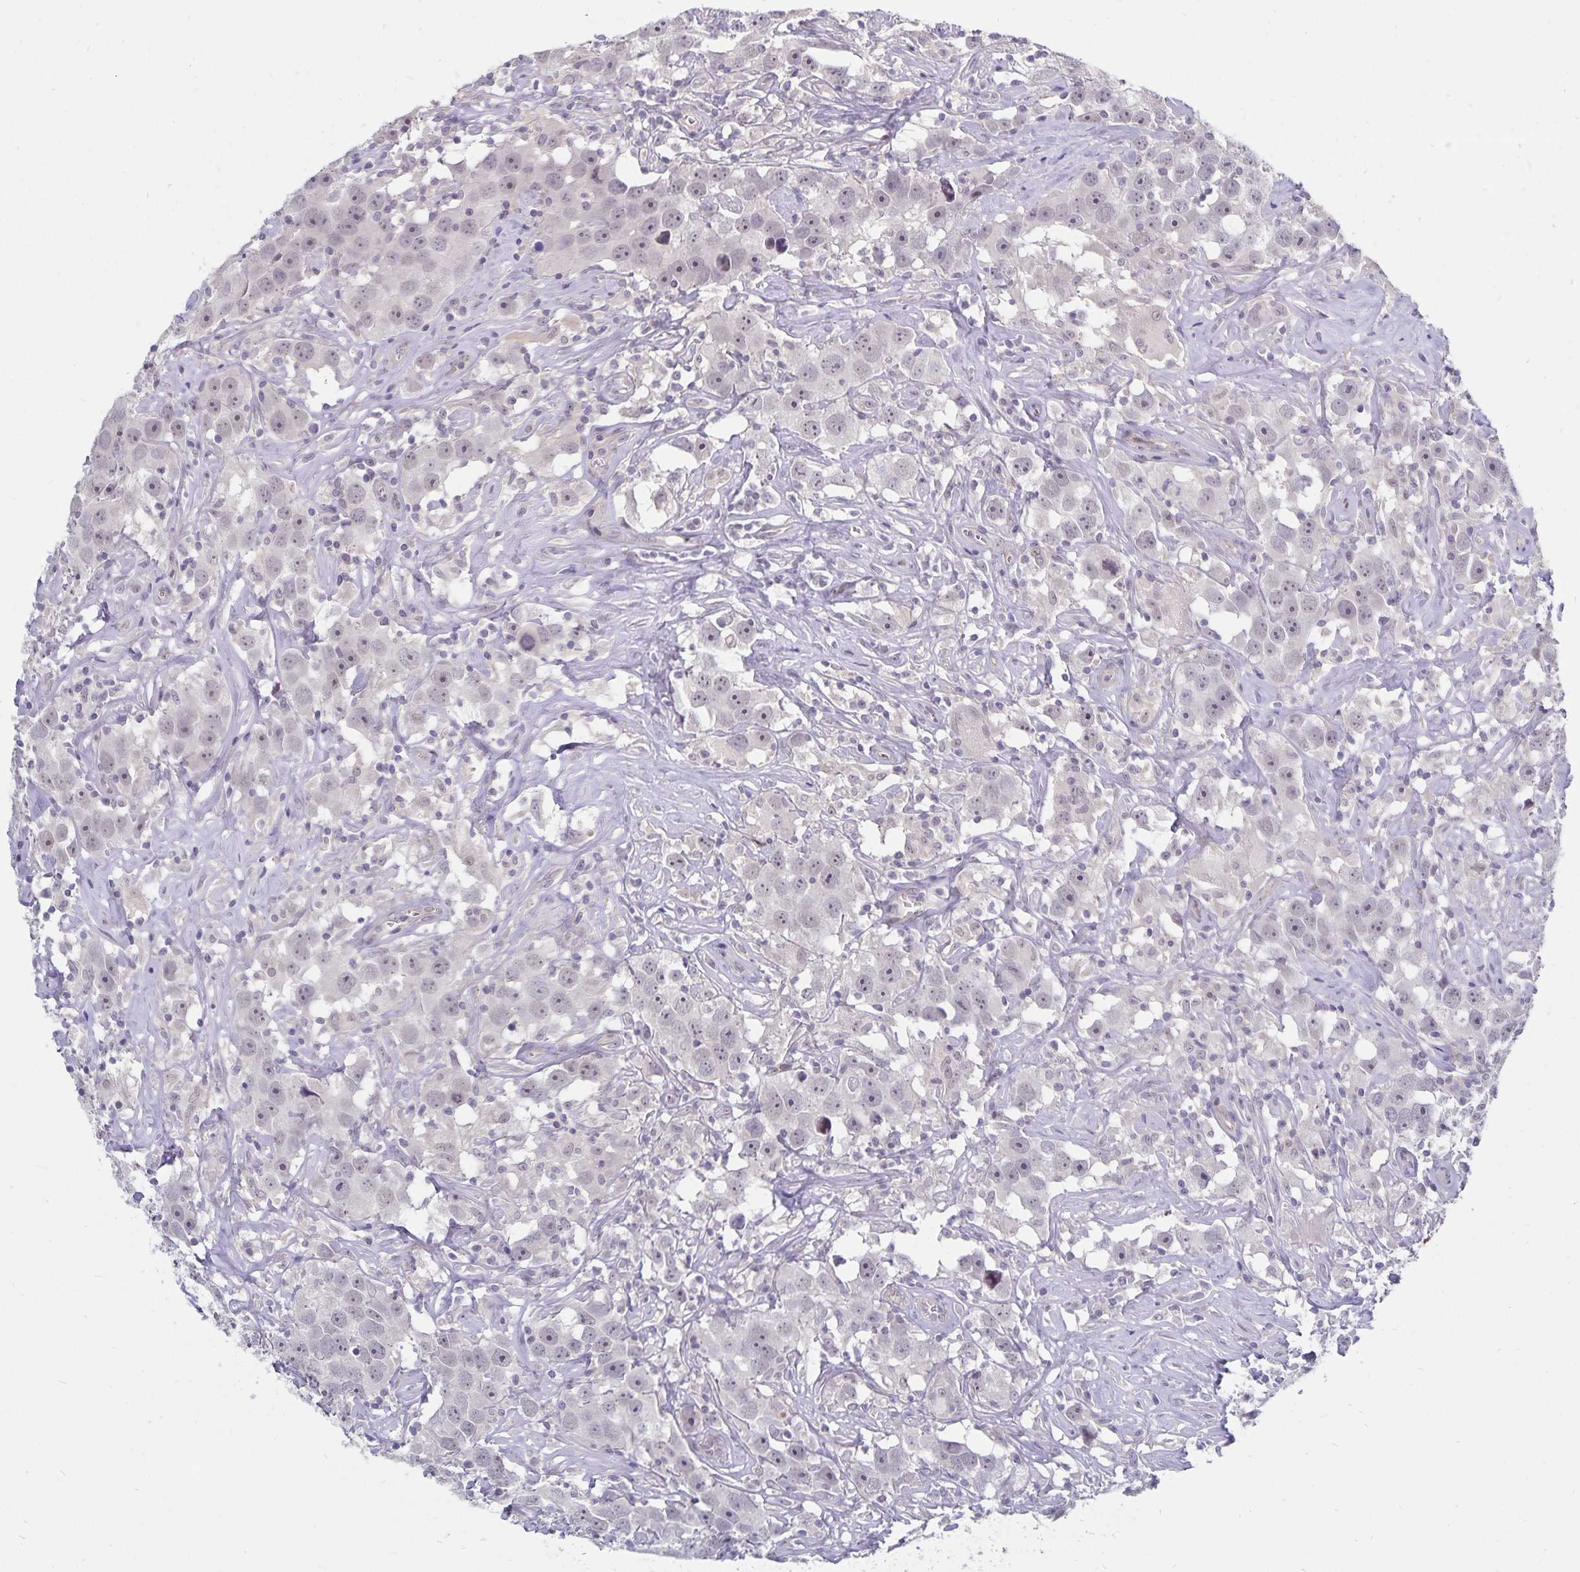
{"staining": {"intensity": "negative", "quantity": "none", "location": "none"}, "tissue": "testis cancer", "cell_type": "Tumor cells", "image_type": "cancer", "snomed": [{"axis": "morphology", "description": "Seminoma, NOS"}, {"axis": "topography", "description": "Testis"}], "caption": "An IHC image of seminoma (testis) is shown. There is no staining in tumor cells of seminoma (testis).", "gene": "CDKN2B", "patient": {"sex": "male", "age": 49}}